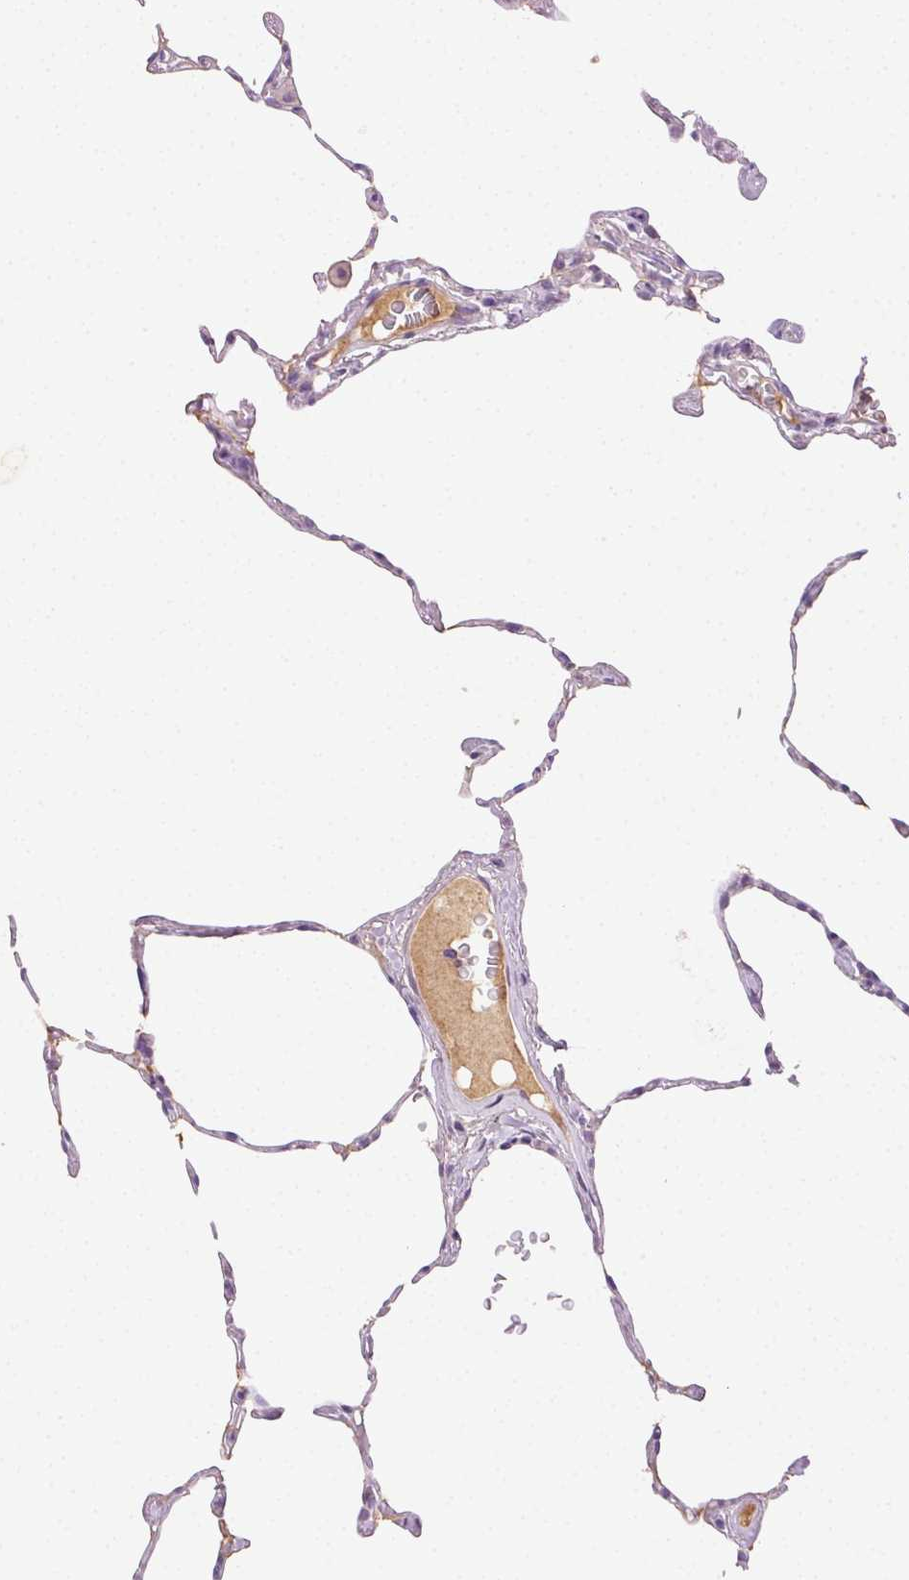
{"staining": {"intensity": "negative", "quantity": "none", "location": "none"}, "tissue": "lung", "cell_type": "Alveolar cells", "image_type": "normal", "snomed": [{"axis": "morphology", "description": "Normal tissue, NOS"}, {"axis": "topography", "description": "Lung"}], "caption": "Micrograph shows no significant protein staining in alveolar cells of normal lung.", "gene": "BPIFB2", "patient": {"sex": "female", "age": 57}}